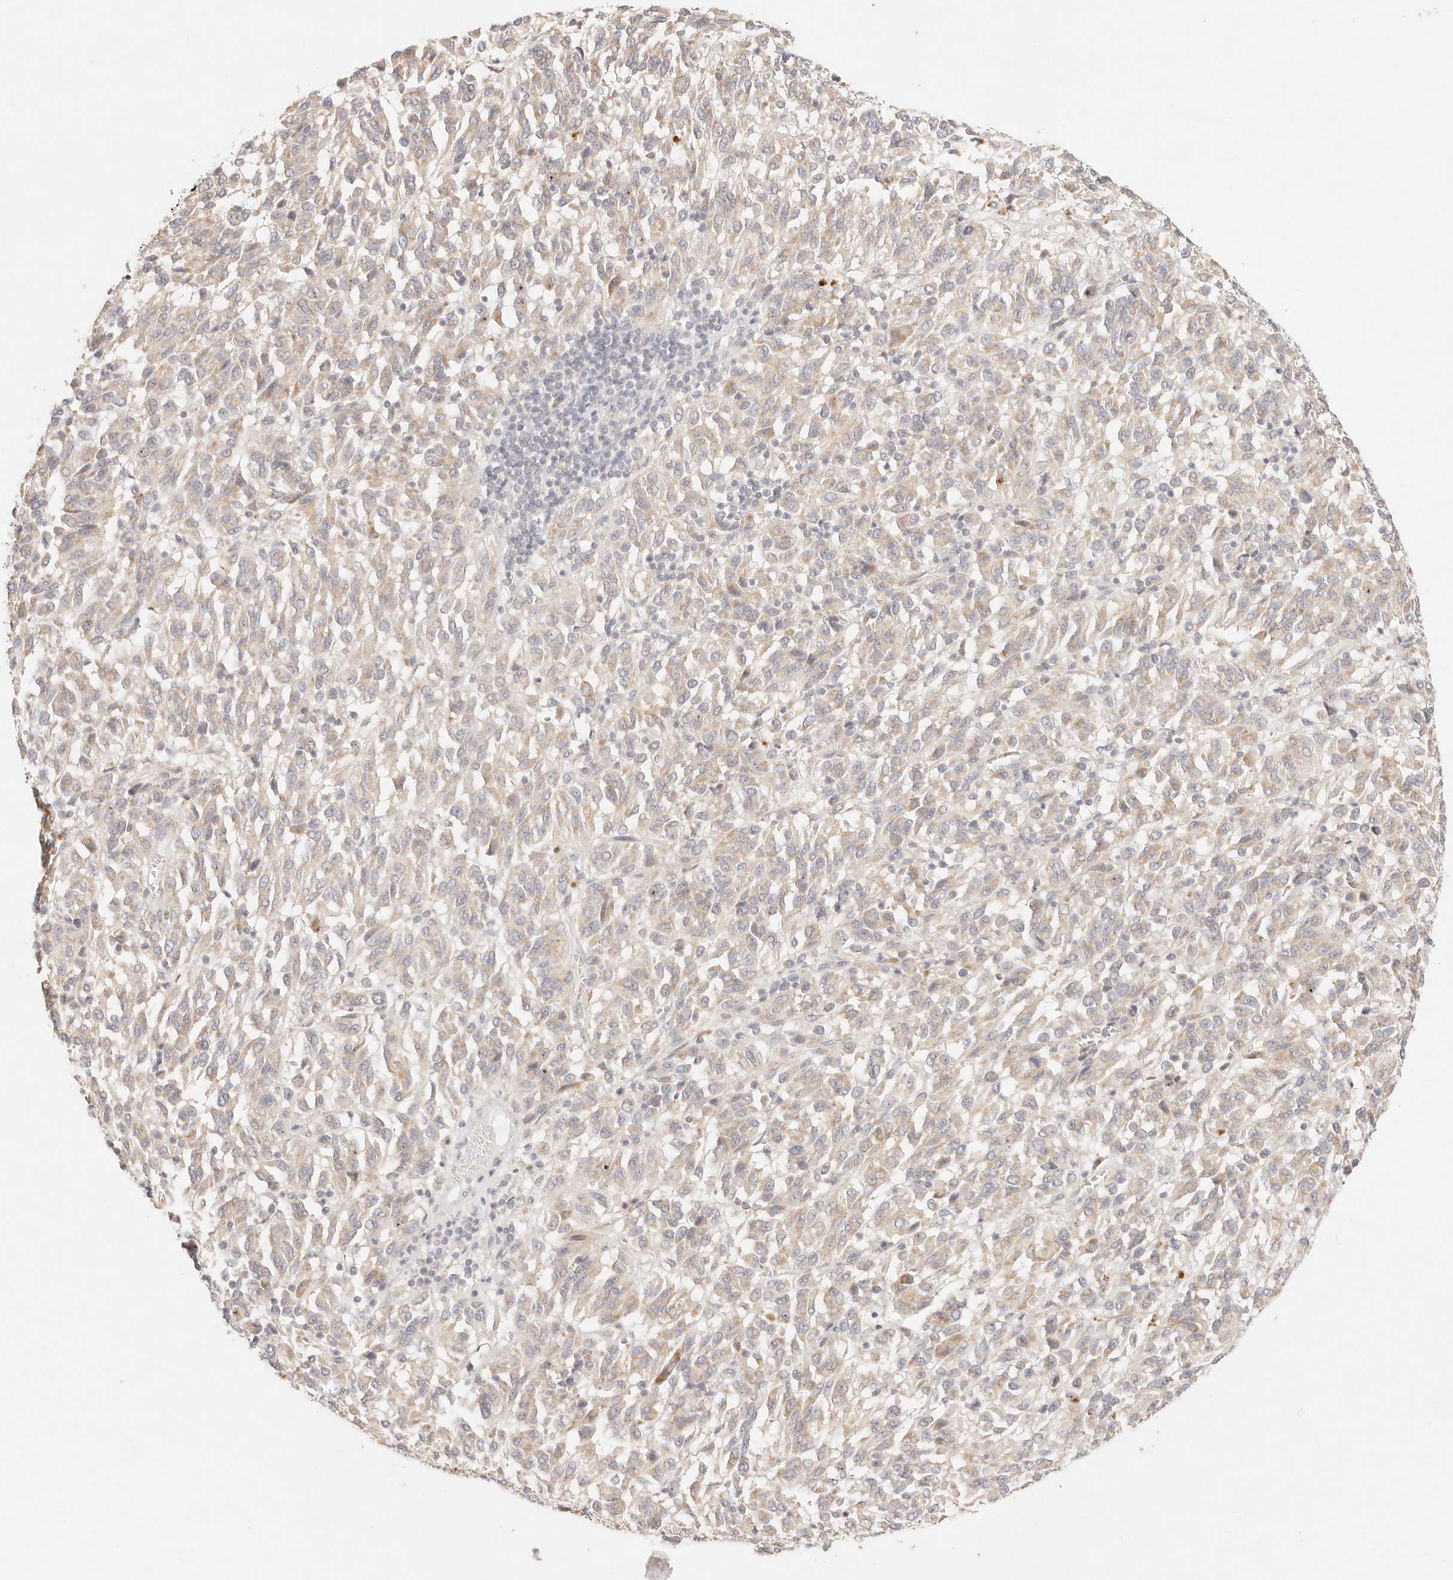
{"staining": {"intensity": "weak", "quantity": "<25%", "location": "cytoplasmic/membranous"}, "tissue": "melanoma", "cell_type": "Tumor cells", "image_type": "cancer", "snomed": [{"axis": "morphology", "description": "Malignant melanoma, Metastatic site"}, {"axis": "topography", "description": "Lung"}], "caption": "High magnification brightfield microscopy of malignant melanoma (metastatic site) stained with DAB (brown) and counterstained with hematoxylin (blue): tumor cells show no significant positivity. The staining was performed using DAB to visualize the protein expression in brown, while the nuclei were stained in blue with hematoxylin (Magnification: 20x).", "gene": "GPR156", "patient": {"sex": "male", "age": 64}}